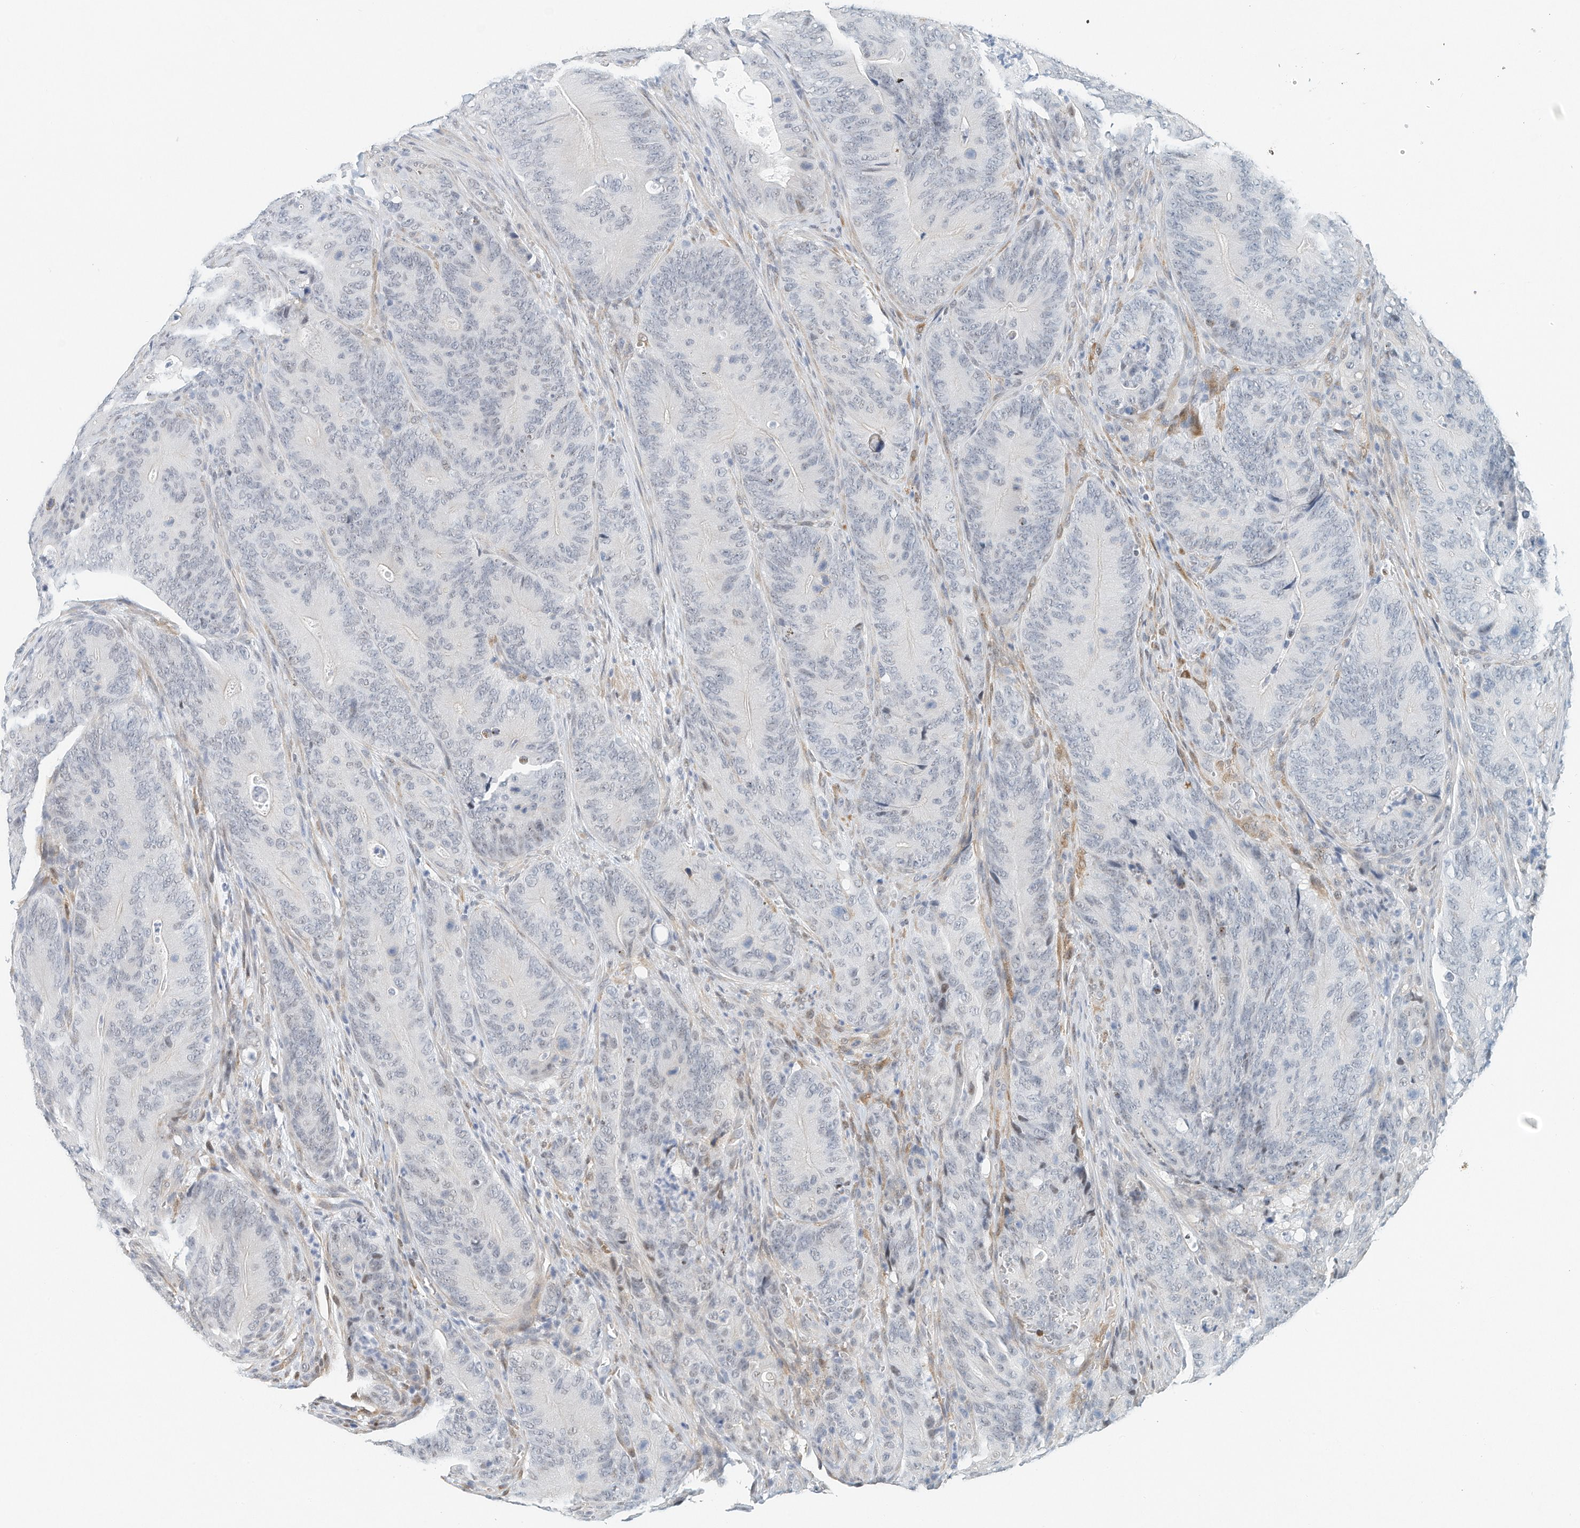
{"staining": {"intensity": "weak", "quantity": "<25%", "location": "nuclear"}, "tissue": "colorectal cancer", "cell_type": "Tumor cells", "image_type": "cancer", "snomed": [{"axis": "morphology", "description": "Normal tissue, NOS"}, {"axis": "topography", "description": "Colon"}], "caption": "A high-resolution photomicrograph shows IHC staining of colorectal cancer, which reveals no significant staining in tumor cells.", "gene": "ARHGAP28", "patient": {"sex": "female", "age": 82}}